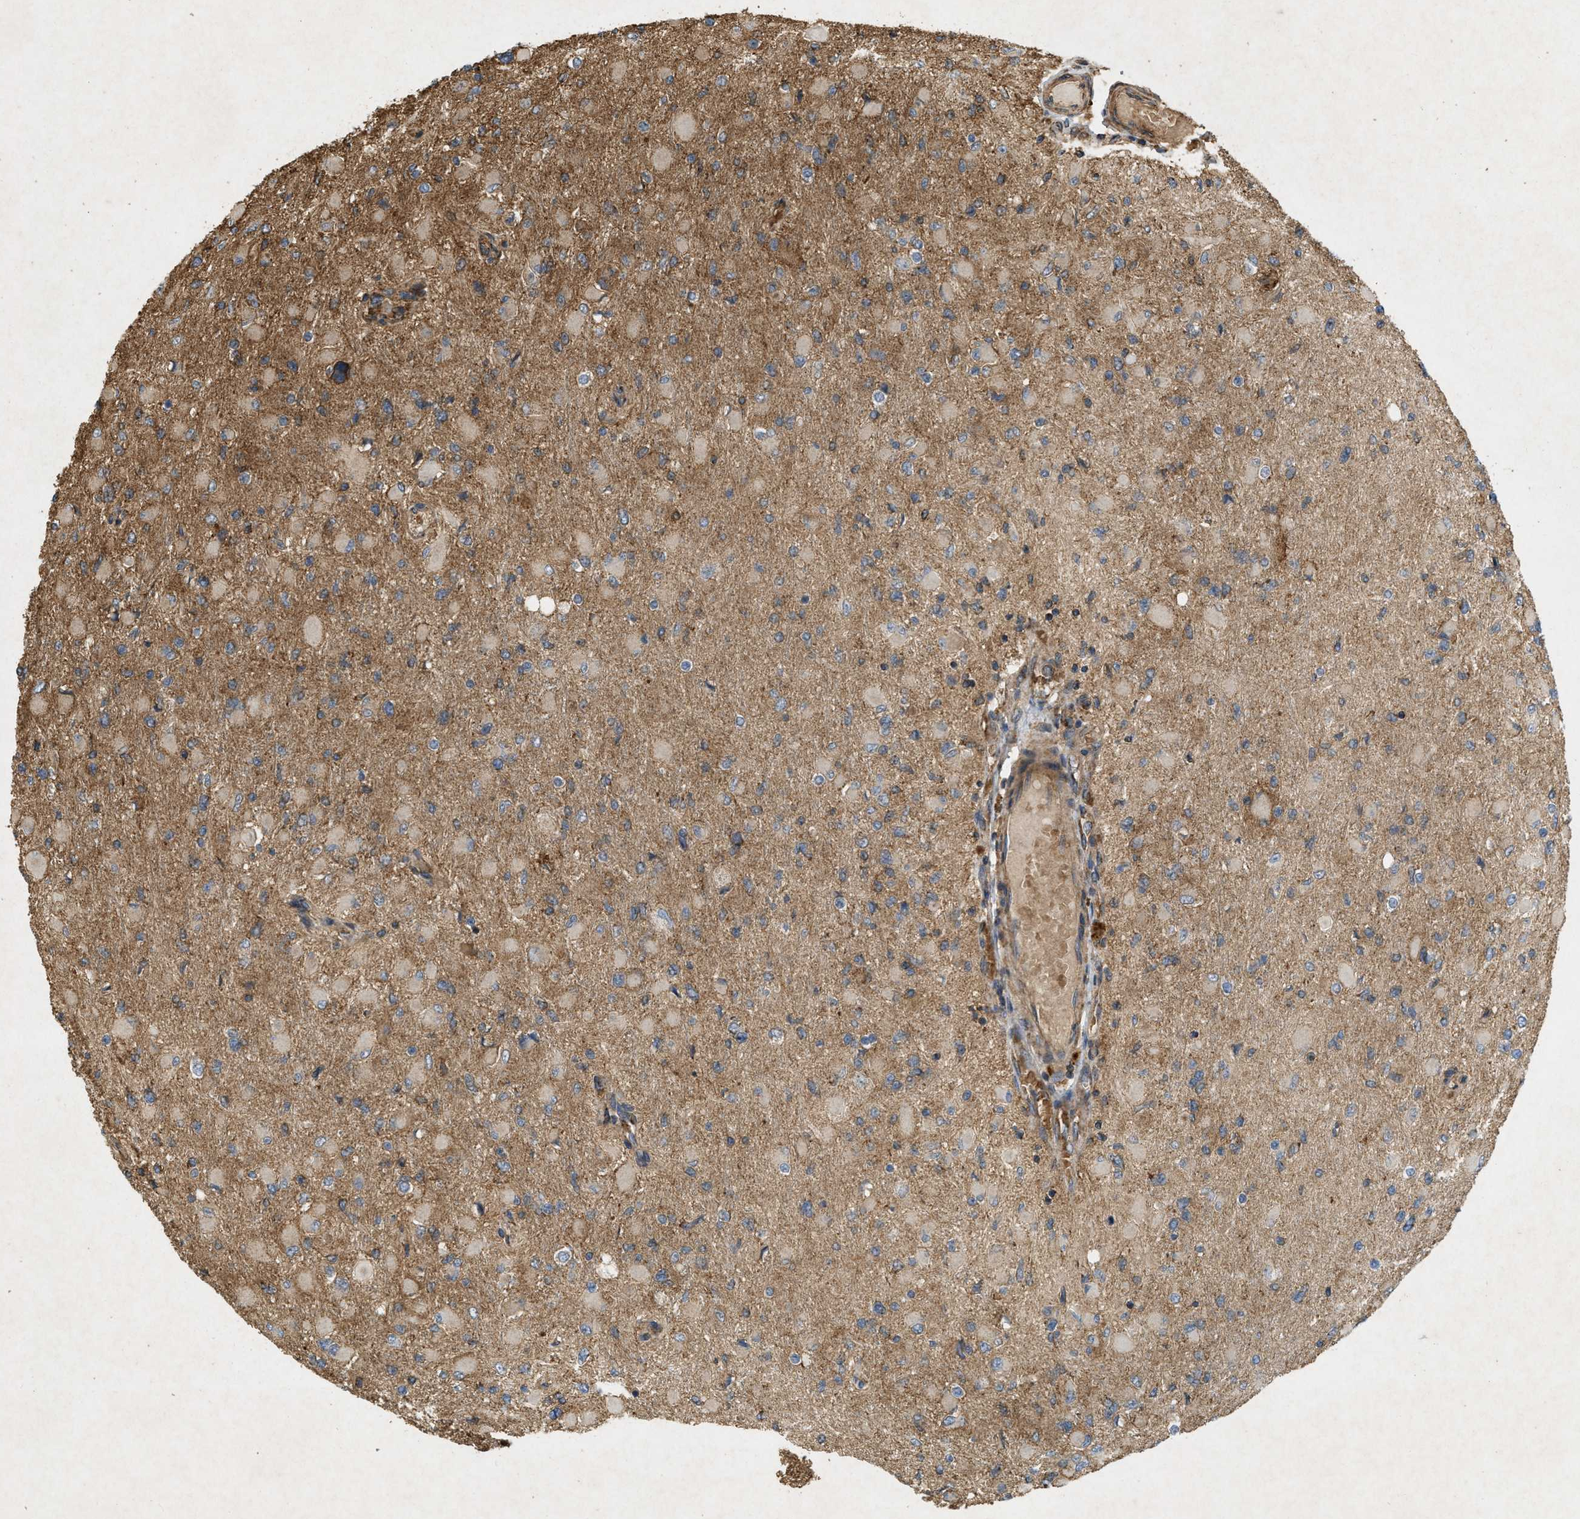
{"staining": {"intensity": "weak", "quantity": "25%-75%", "location": "cytoplasmic/membranous"}, "tissue": "glioma", "cell_type": "Tumor cells", "image_type": "cancer", "snomed": [{"axis": "morphology", "description": "Glioma, malignant, High grade"}, {"axis": "topography", "description": "Cerebral cortex"}], "caption": "A histopathology image showing weak cytoplasmic/membranous positivity in approximately 25%-75% of tumor cells in malignant glioma (high-grade), as visualized by brown immunohistochemical staining.", "gene": "GNB4", "patient": {"sex": "female", "age": 36}}